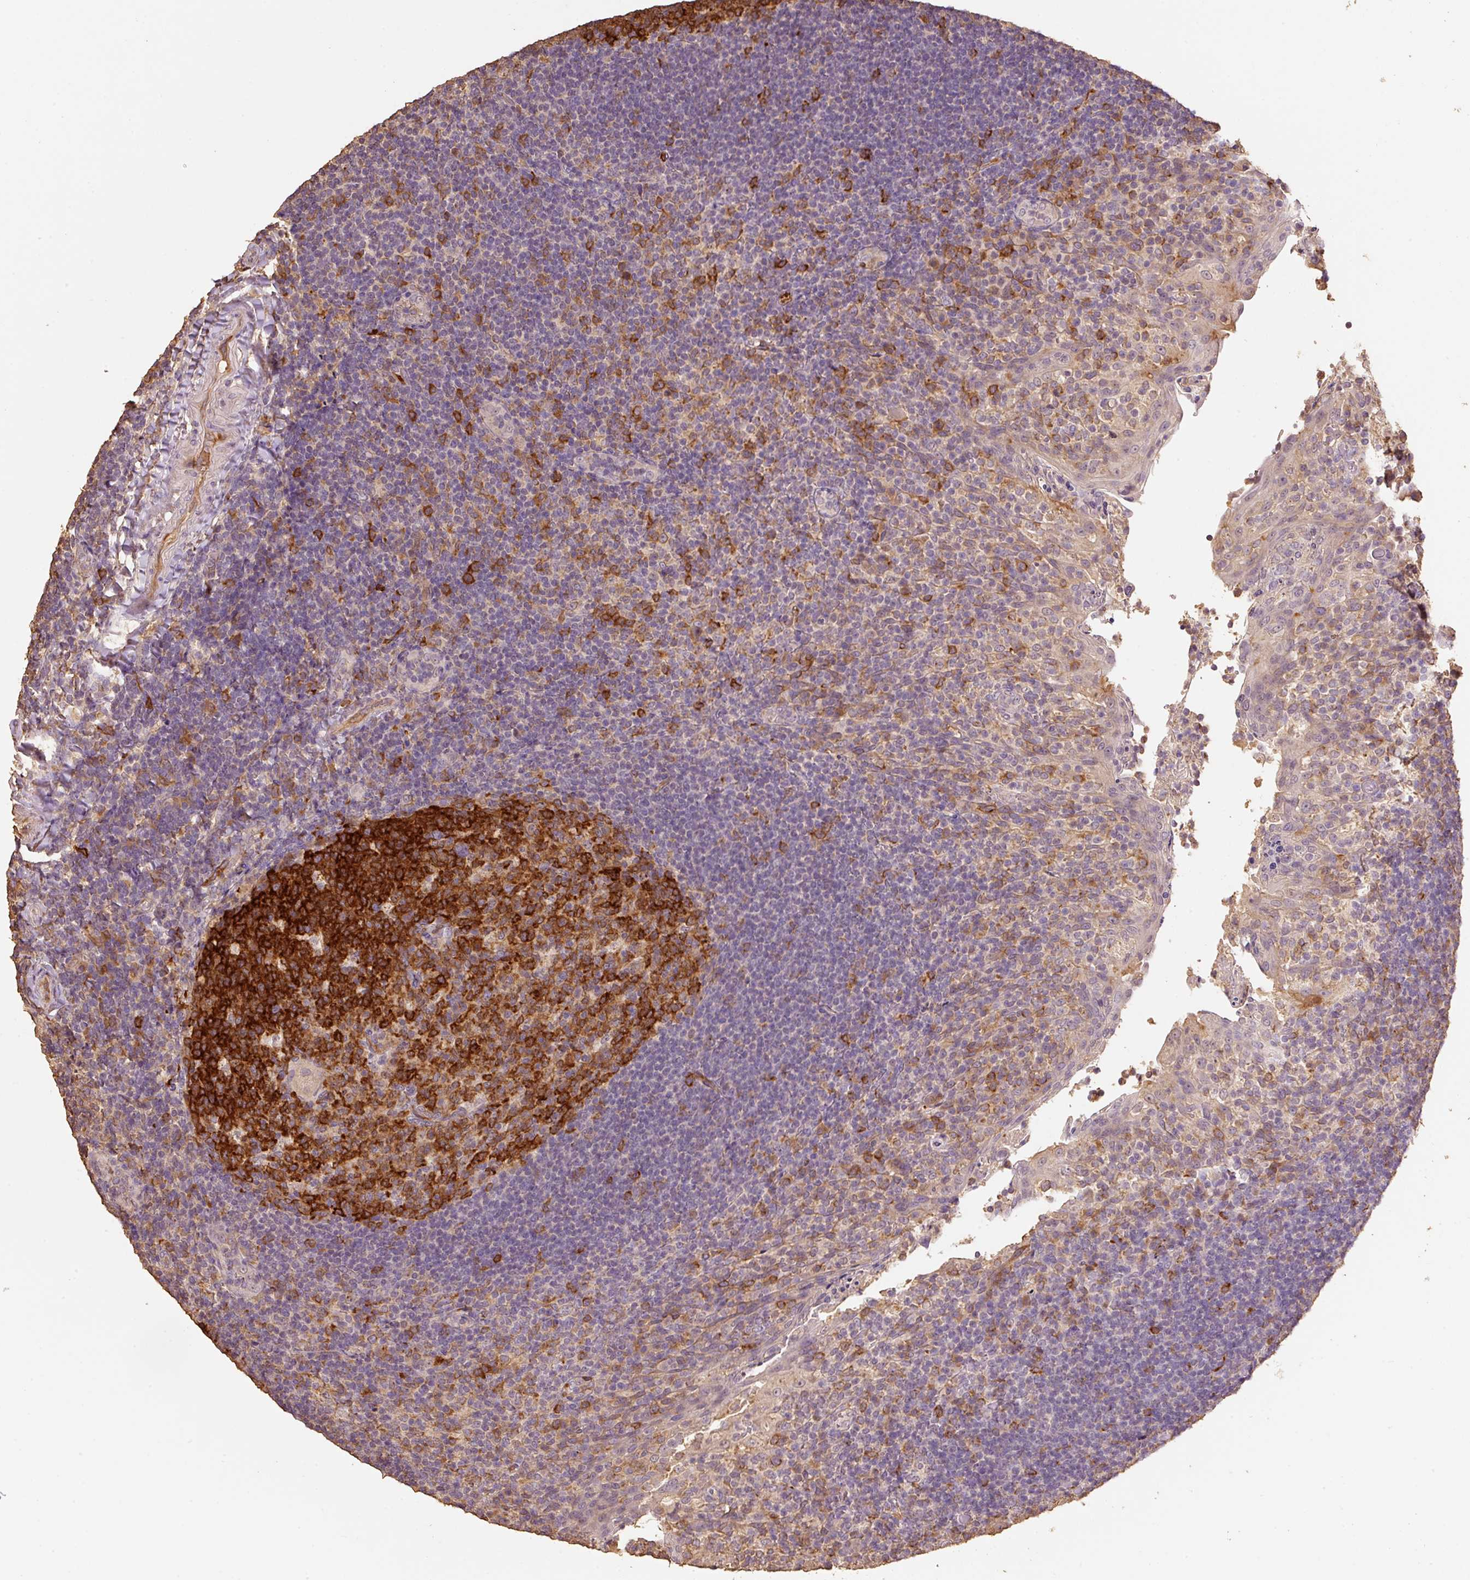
{"staining": {"intensity": "strong", "quantity": ">75%", "location": "cytoplasmic/membranous"}, "tissue": "tonsil", "cell_type": "Germinal center cells", "image_type": "normal", "snomed": [{"axis": "morphology", "description": "Normal tissue, NOS"}, {"axis": "topography", "description": "Tonsil"}], "caption": "Protein expression by IHC exhibits strong cytoplasmic/membranous positivity in approximately >75% of germinal center cells in benign tonsil.", "gene": "HERC2", "patient": {"sex": "female", "age": 10}}